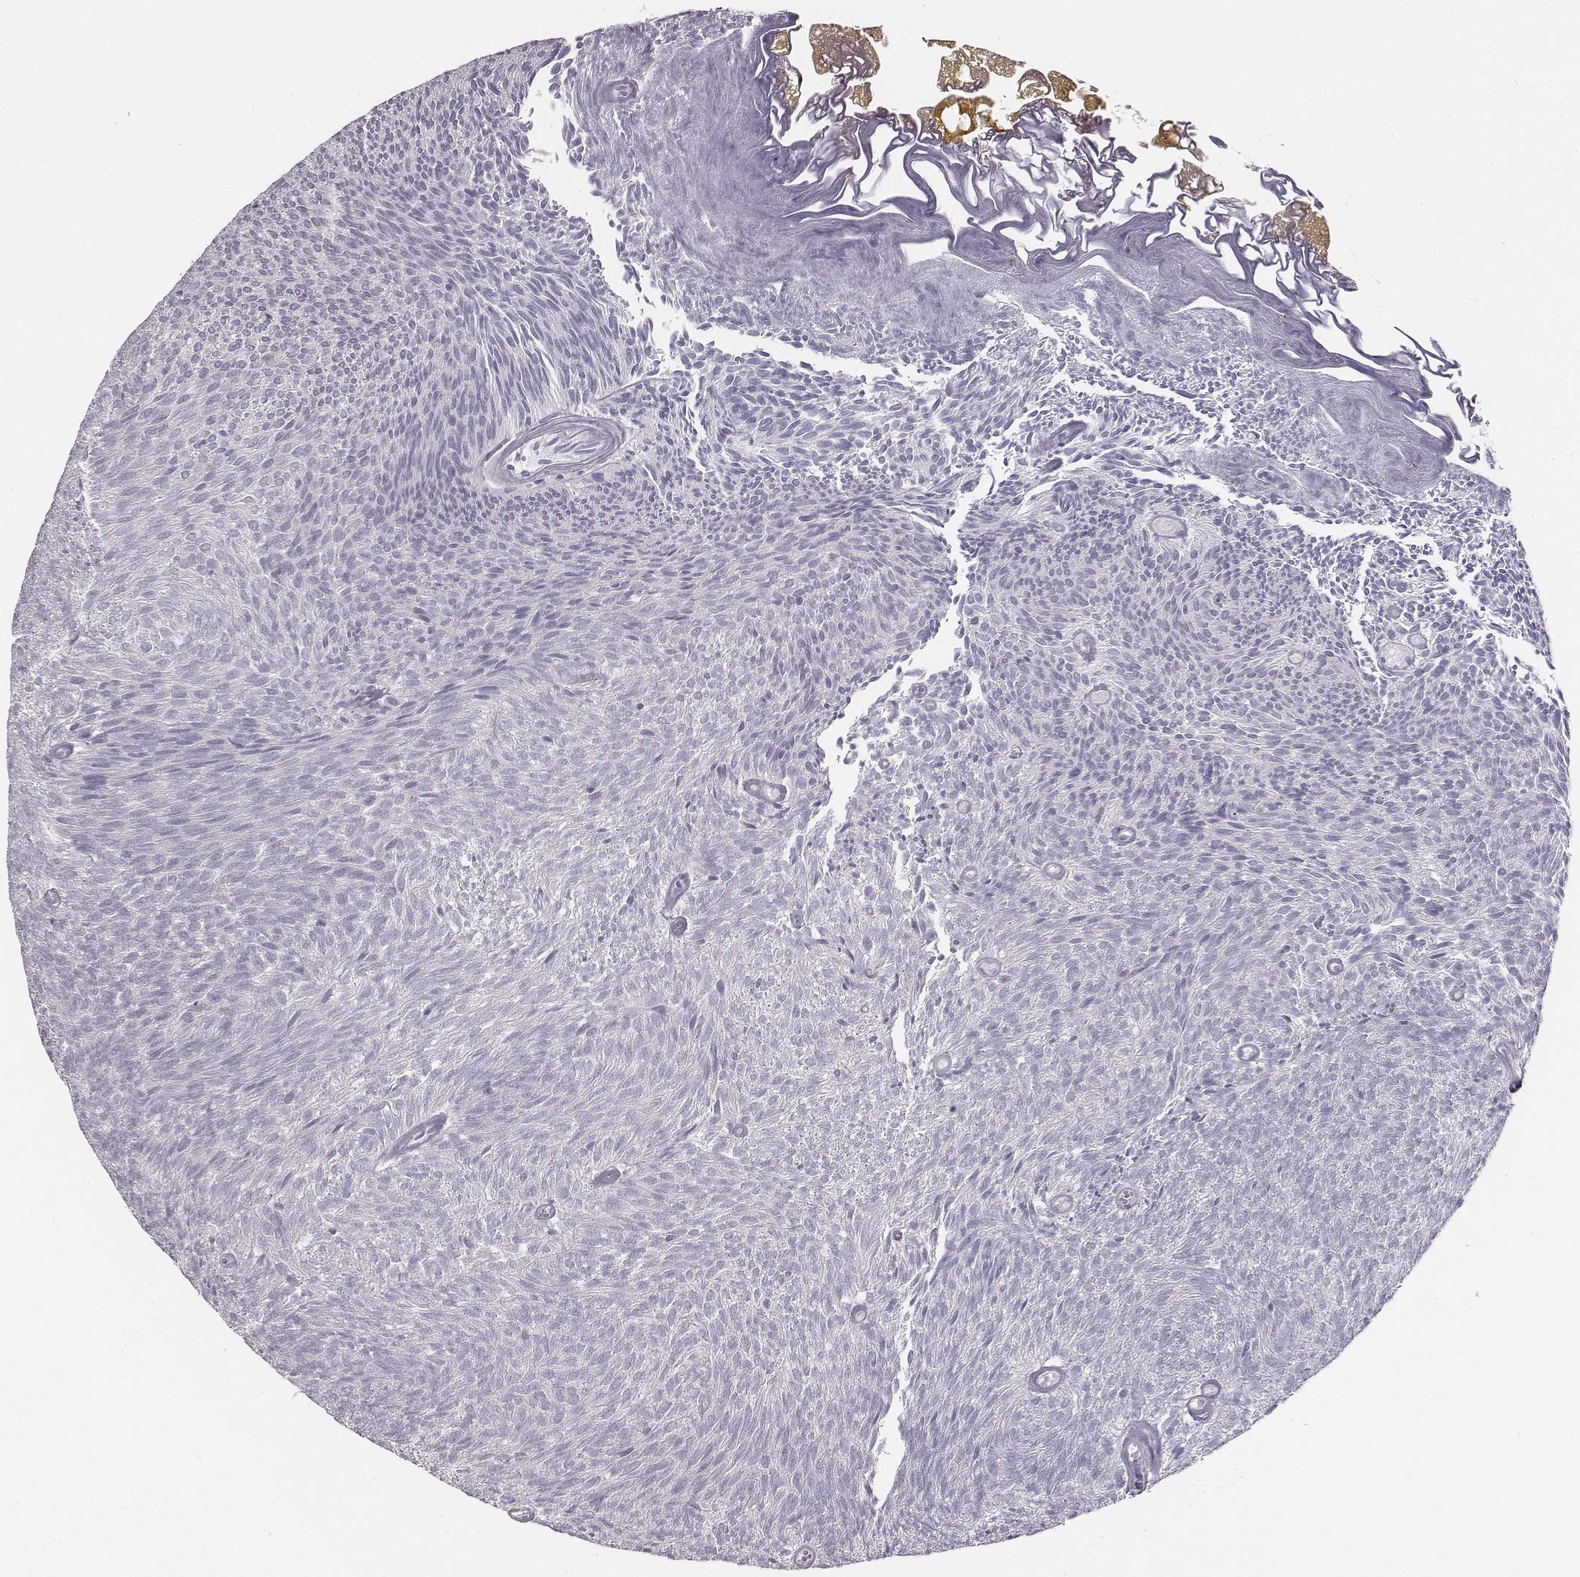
{"staining": {"intensity": "negative", "quantity": "none", "location": "none"}, "tissue": "urothelial cancer", "cell_type": "Tumor cells", "image_type": "cancer", "snomed": [{"axis": "morphology", "description": "Urothelial carcinoma, Low grade"}, {"axis": "topography", "description": "Urinary bladder"}], "caption": "This is an IHC histopathology image of low-grade urothelial carcinoma. There is no positivity in tumor cells.", "gene": "ADAM7", "patient": {"sex": "male", "age": 77}}